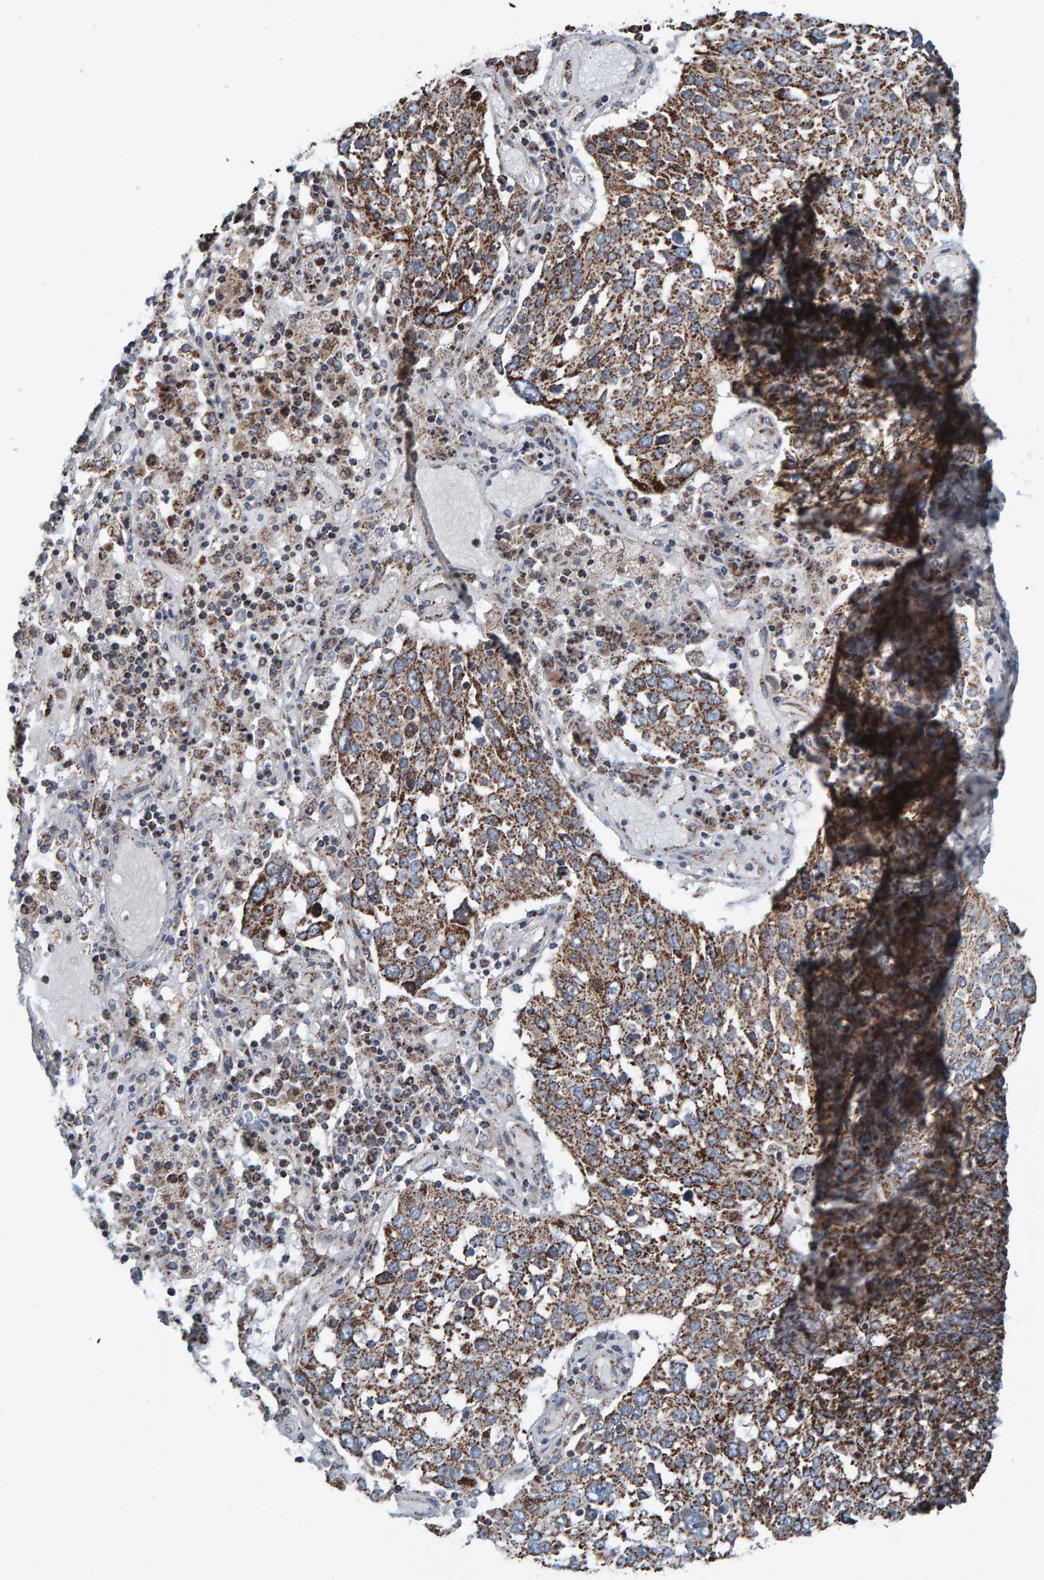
{"staining": {"intensity": "strong", "quantity": "25%-75%", "location": "cytoplasmic/membranous"}, "tissue": "lung cancer", "cell_type": "Tumor cells", "image_type": "cancer", "snomed": [{"axis": "morphology", "description": "Squamous cell carcinoma, NOS"}, {"axis": "topography", "description": "Lung"}], "caption": "Immunohistochemistry (IHC) micrograph of human lung squamous cell carcinoma stained for a protein (brown), which reveals high levels of strong cytoplasmic/membranous positivity in approximately 25%-75% of tumor cells.", "gene": "ZNF48", "patient": {"sex": "male", "age": 65}}